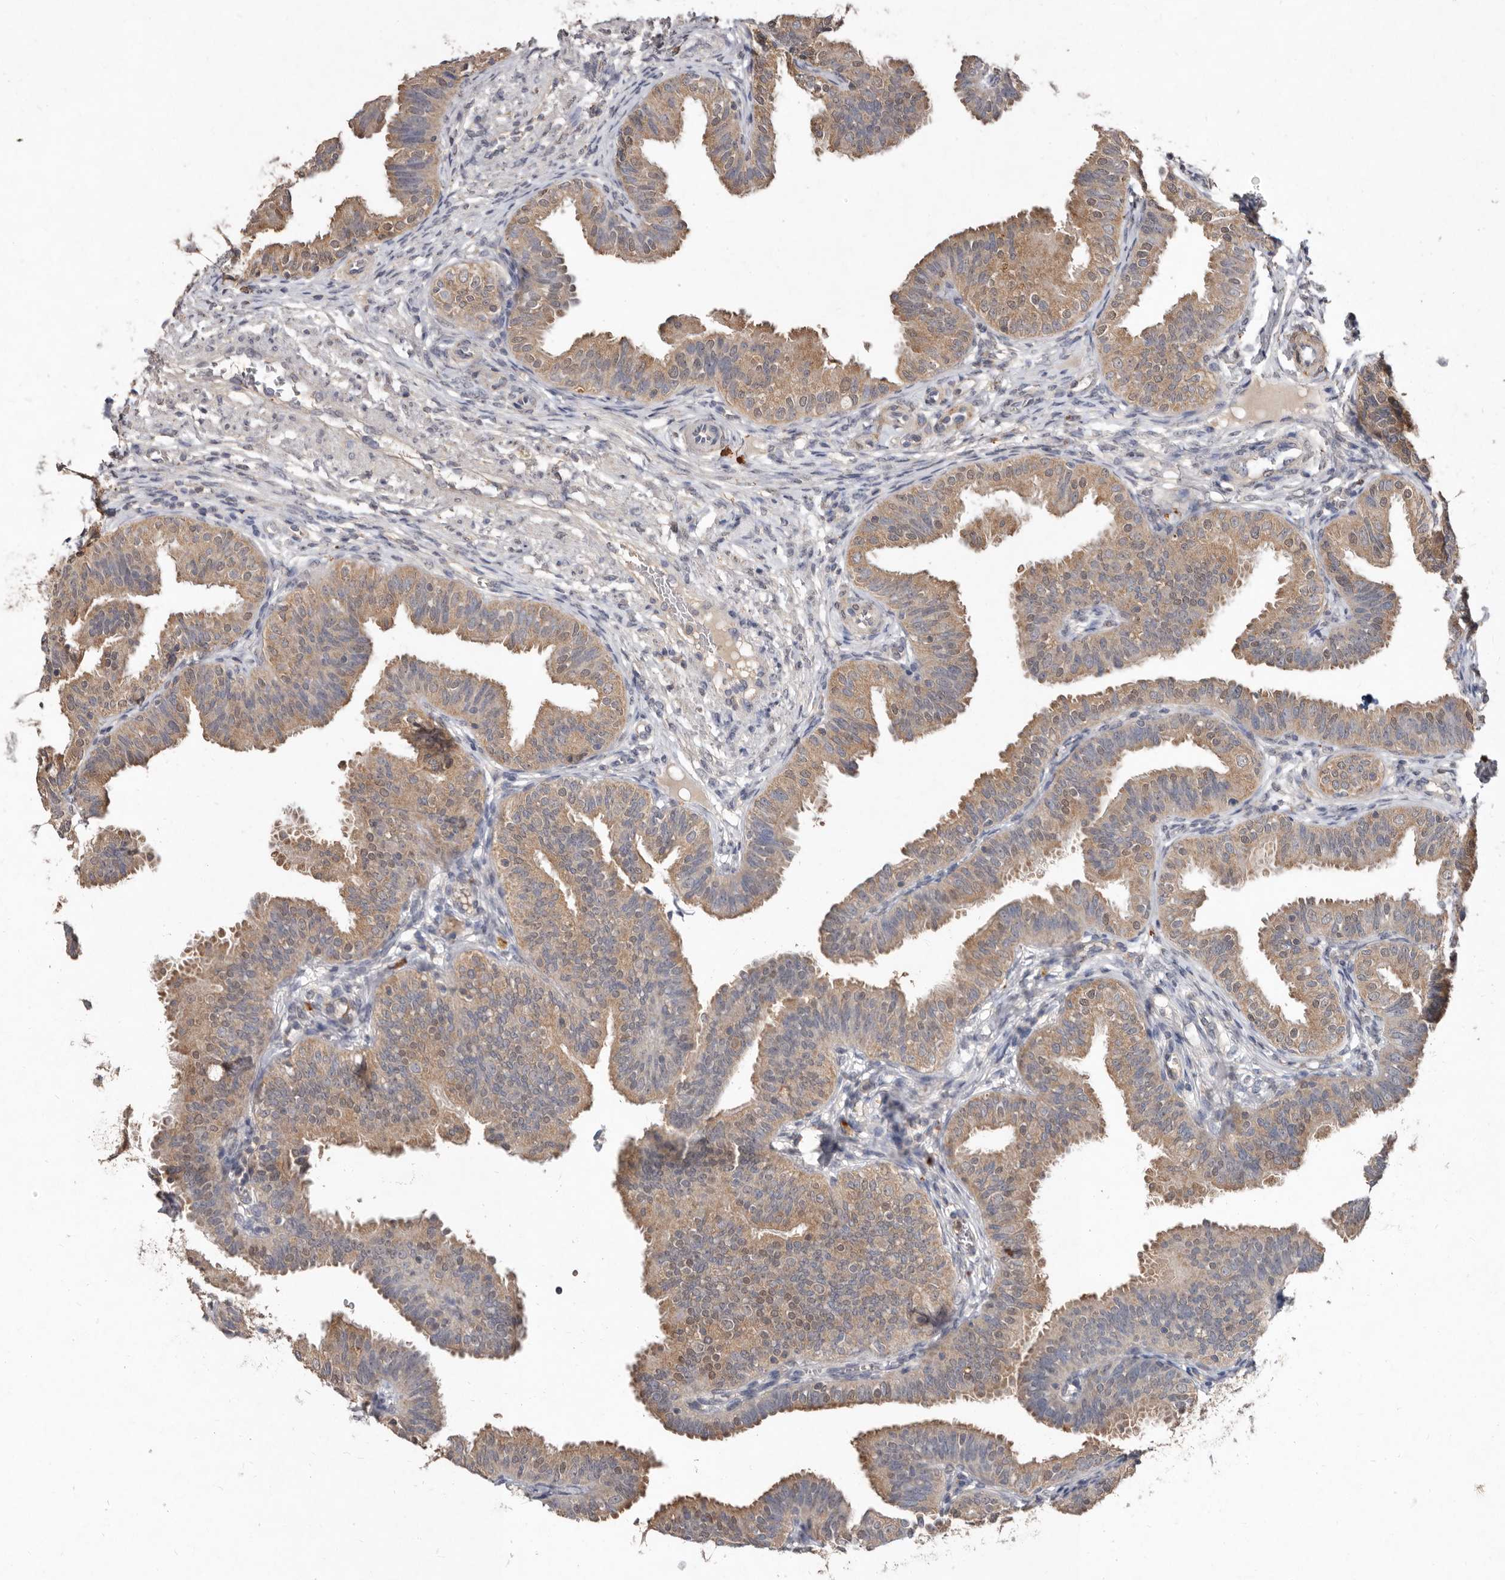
{"staining": {"intensity": "moderate", "quantity": ">75%", "location": "cytoplasmic/membranous"}, "tissue": "fallopian tube", "cell_type": "Glandular cells", "image_type": "normal", "snomed": [{"axis": "morphology", "description": "Normal tissue, NOS"}, {"axis": "topography", "description": "Fallopian tube"}], "caption": "Fallopian tube stained with DAB immunohistochemistry (IHC) displays medium levels of moderate cytoplasmic/membranous positivity in about >75% of glandular cells. The protein of interest is stained brown, and the nuclei are stained in blue (DAB IHC with brightfield microscopy, high magnification).", "gene": "EDEM1", "patient": {"sex": "female", "age": 35}}